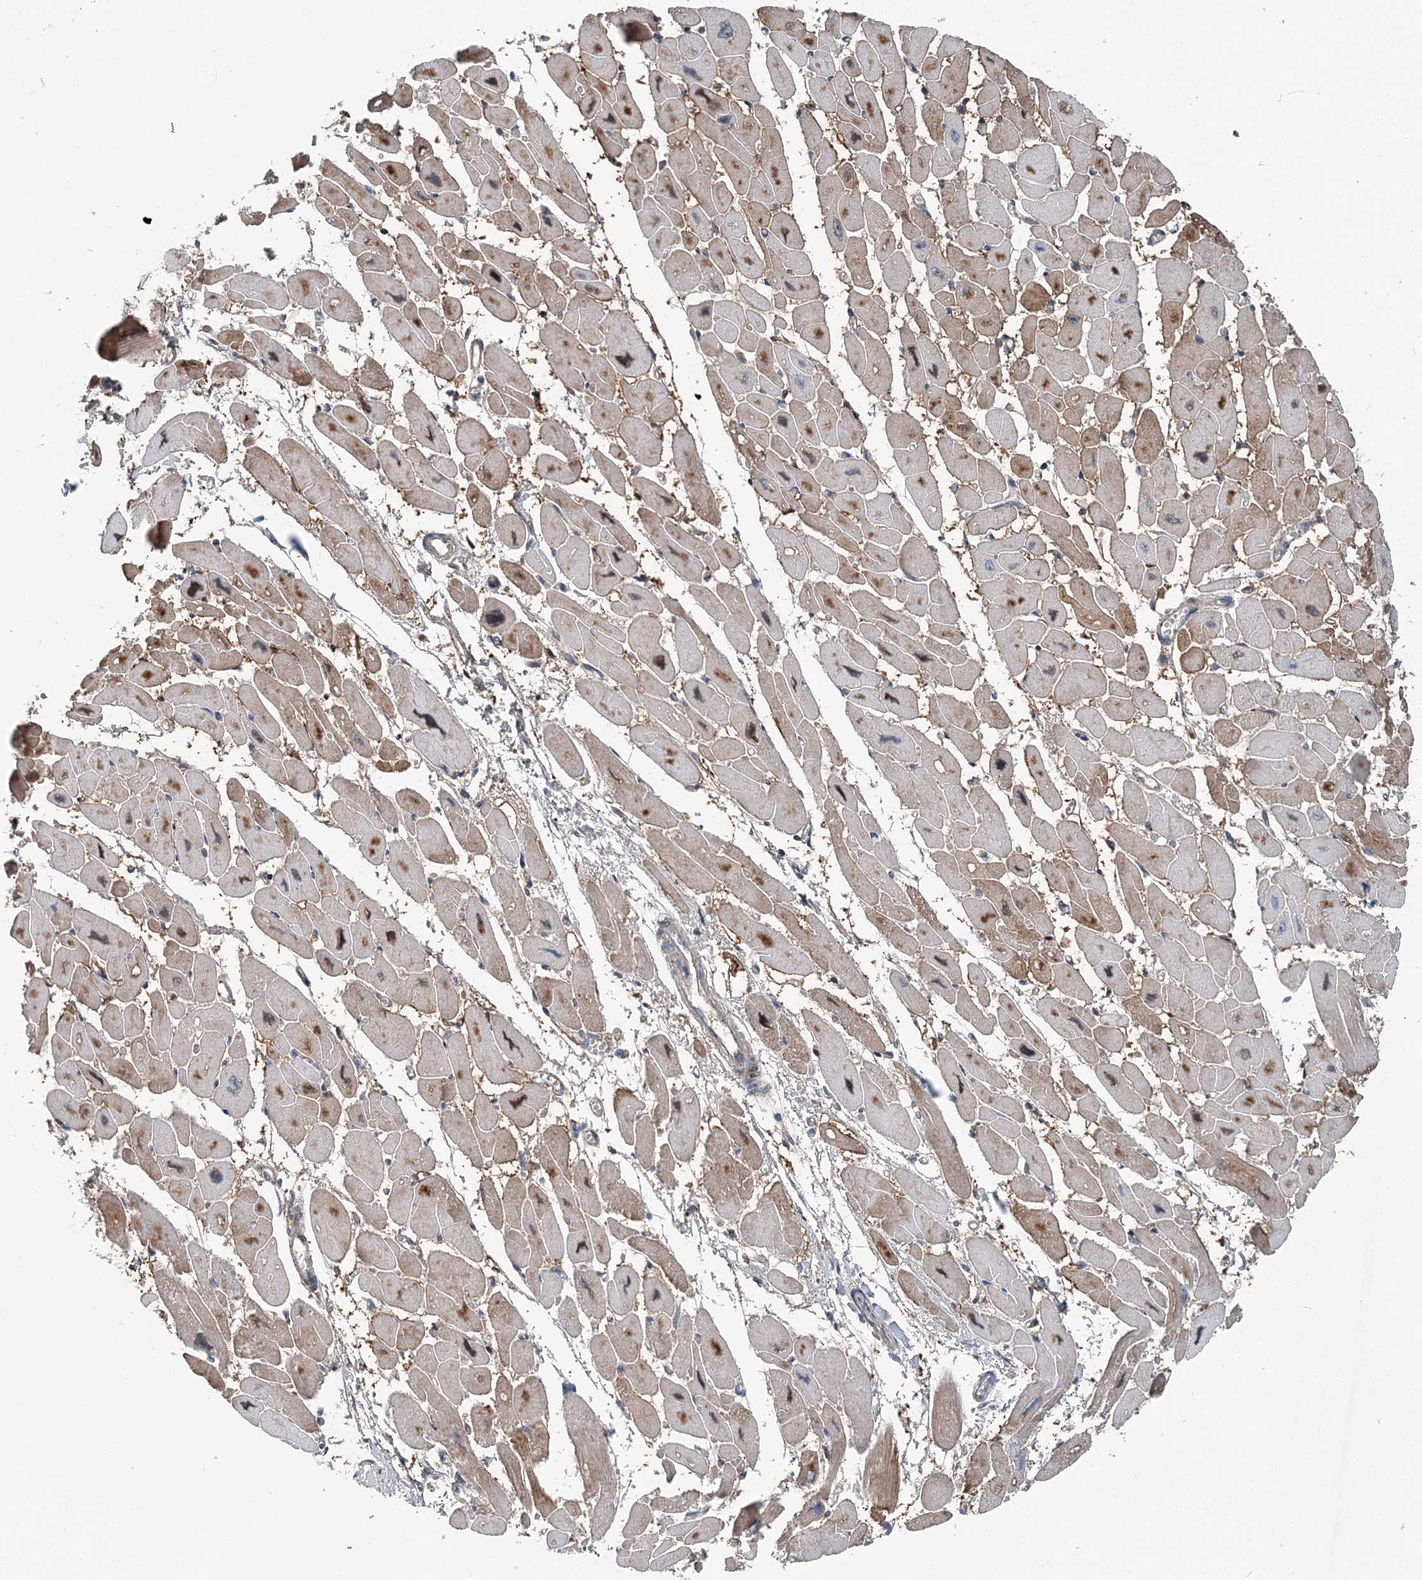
{"staining": {"intensity": "moderate", "quantity": "25%-75%", "location": "cytoplasmic/membranous"}, "tissue": "heart muscle", "cell_type": "Cardiomyocytes", "image_type": "normal", "snomed": [{"axis": "morphology", "description": "Normal tissue, NOS"}, {"axis": "topography", "description": "Heart"}], "caption": "Protein staining of benign heart muscle exhibits moderate cytoplasmic/membranous positivity in approximately 25%-75% of cardiomyocytes.", "gene": "SPOPL", "patient": {"sex": "female", "age": 54}}